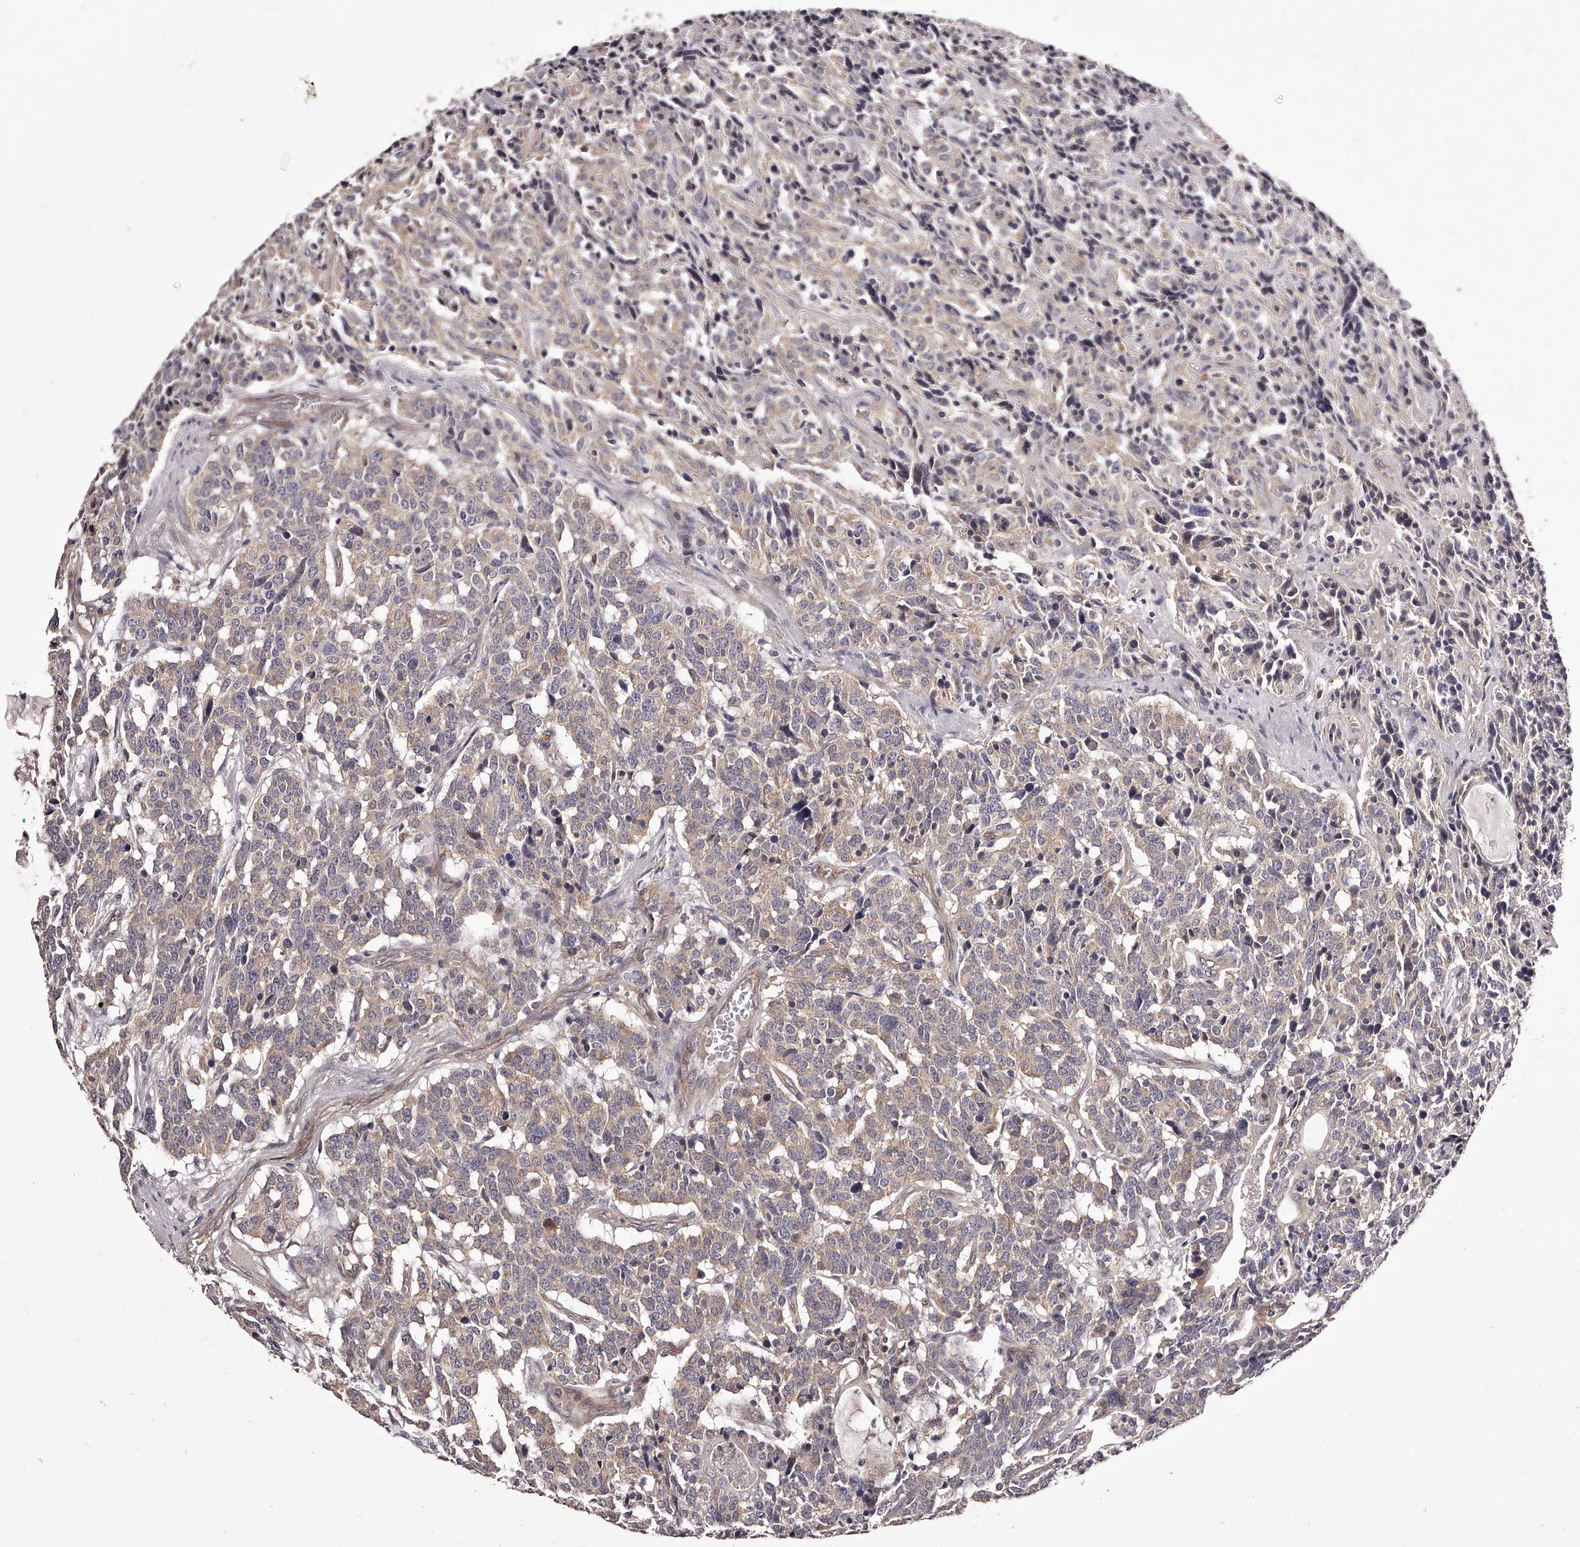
{"staining": {"intensity": "weak", "quantity": "25%-75%", "location": "cytoplasmic/membranous"}, "tissue": "carcinoid", "cell_type": "Tumor cells", "image_type": "cancer", "snomed": [{"axis": "morphology", "description": "Carcinoid, malignant, NOS"}, {"axis": "topography", "description": "Lung"}], "caption": "Immunohistochemistry (IHC) photomicrograph of carcinoid stained for a protein (brown), which displays low levels of weak cytoplasmic/membranous positivity in approximately 25%-75% of tumor cells.", "gene": "ODF2L", "patient": {"sex": "female", "age": 46}}